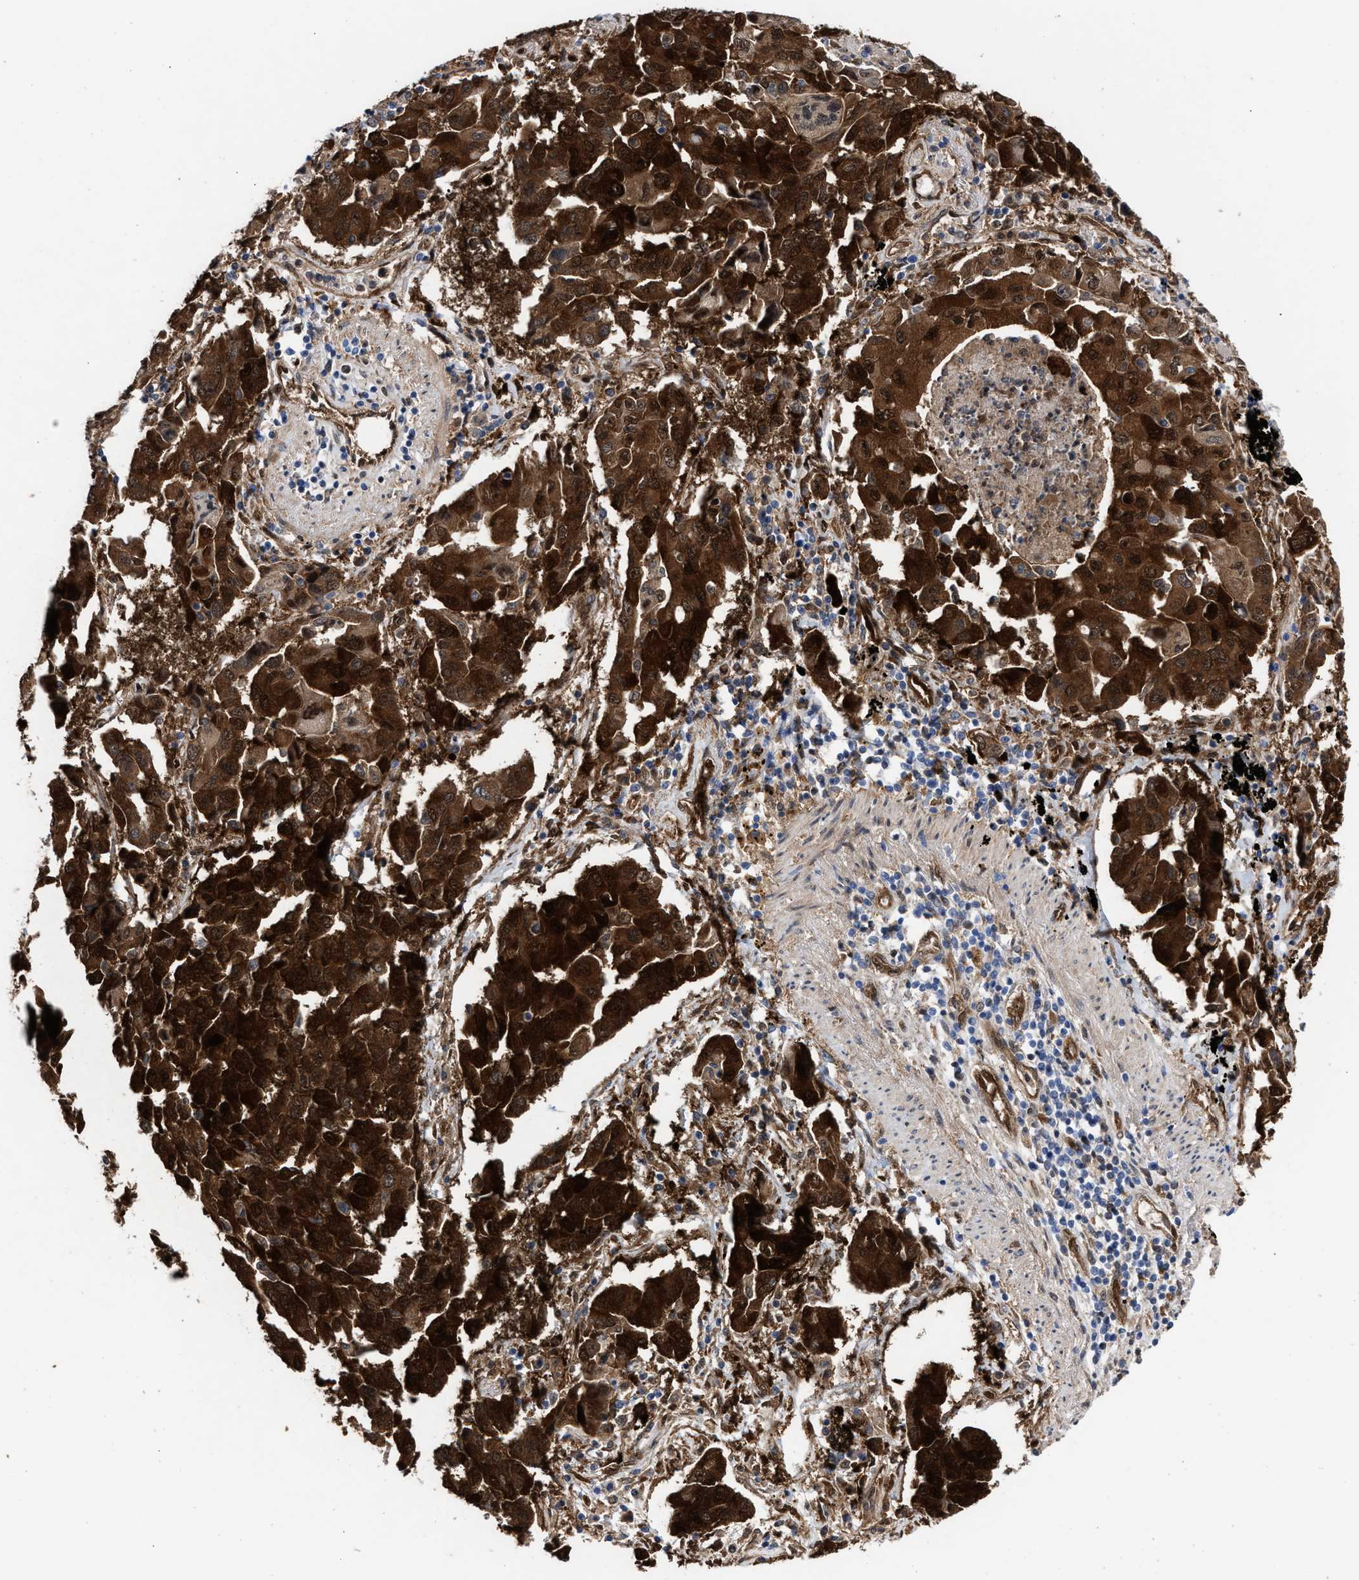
{"staining": {"intensity": "strong", "quantity": ">75%", "location": "cytoplasmic/membranous,nuclear"}, "tissue": "lung cancer", "cell_type": "Tumor cells", "image_type": "cancer", "snomed": [{"axis": "morphology", "description": "Adenocarcinoma, NOS"}, {"axis": "topography", "description": "Lung"}], "caption": "IHC histopathology image of neoplastic tissue: human lung cancer (adenocarcinoma) stained using immunohistochemistry (IHC) displays high levels of strong protein expression localized specifically in the cytoplasmic/membranous and nuclear of tumor cells, appearing as a cytoplasmic/membranous and nuclear brown color.", "gene": "TP53I3", "patient": {"sex": "female", "age": 65}}